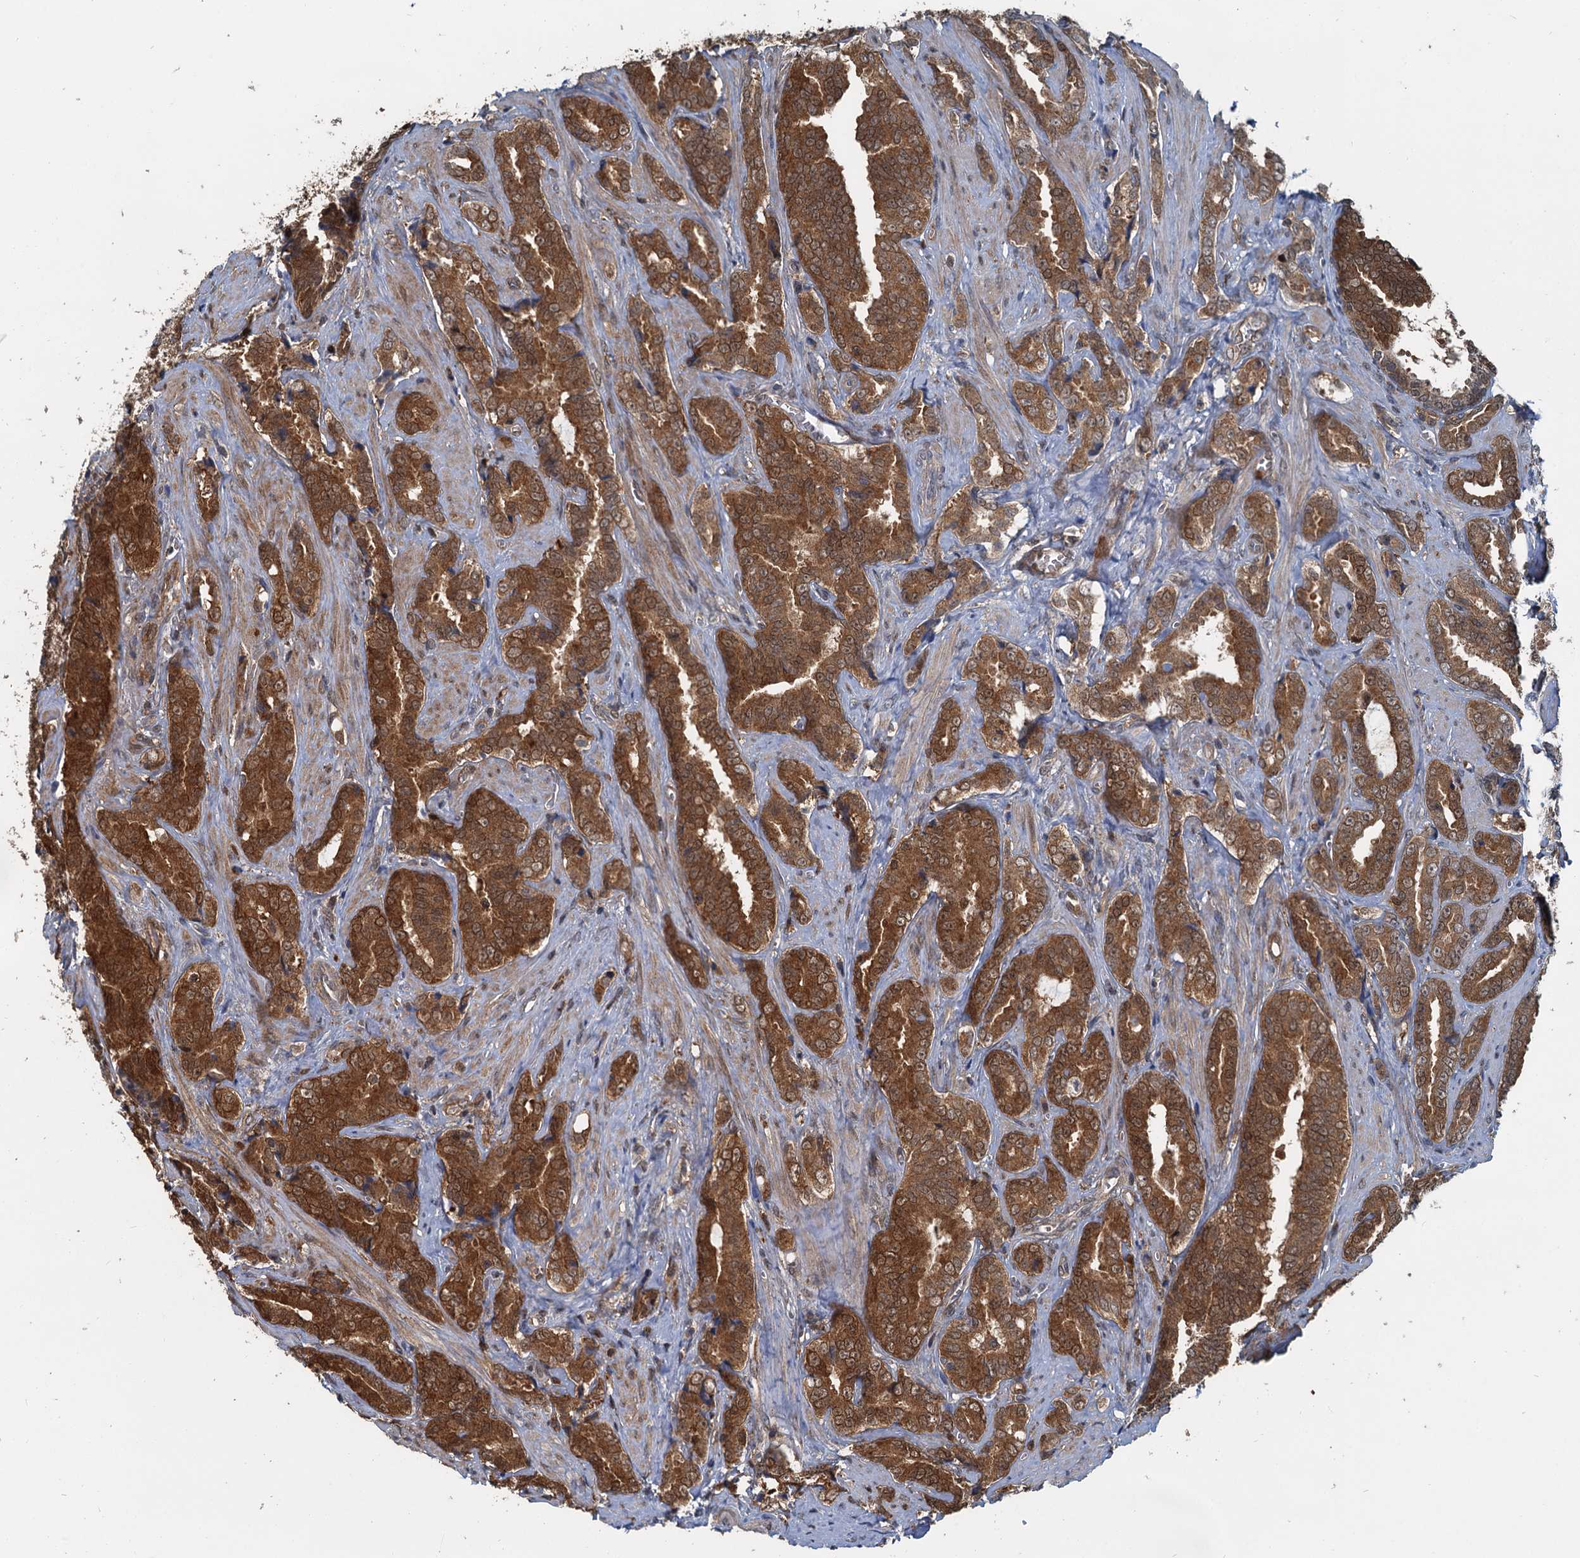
{"staining": {"intensity": "strong", "quantity": ">75%", "location": "cytoplasmic/membranous"}, "tissue": "prostate cancer", "cell_type": "Tumor cells", "image_type": "cancer", "snomed": [{"axis": "morphology", "description": "Adenocarcinoma, High grade"}, {"axis": "topography", "description": "Prostate and seminal vesicle, NOS"}], "caption": "Brown immunohistochemical staining in human high-grade adenocarcinoma (prostate) demonstrates strong cytoplasmic/membranous expression in approximately >75% of tumor cells. Nuclei are stained in blue.", "gene": "GPI", "patient": {"sex": "male", "age": 67}}